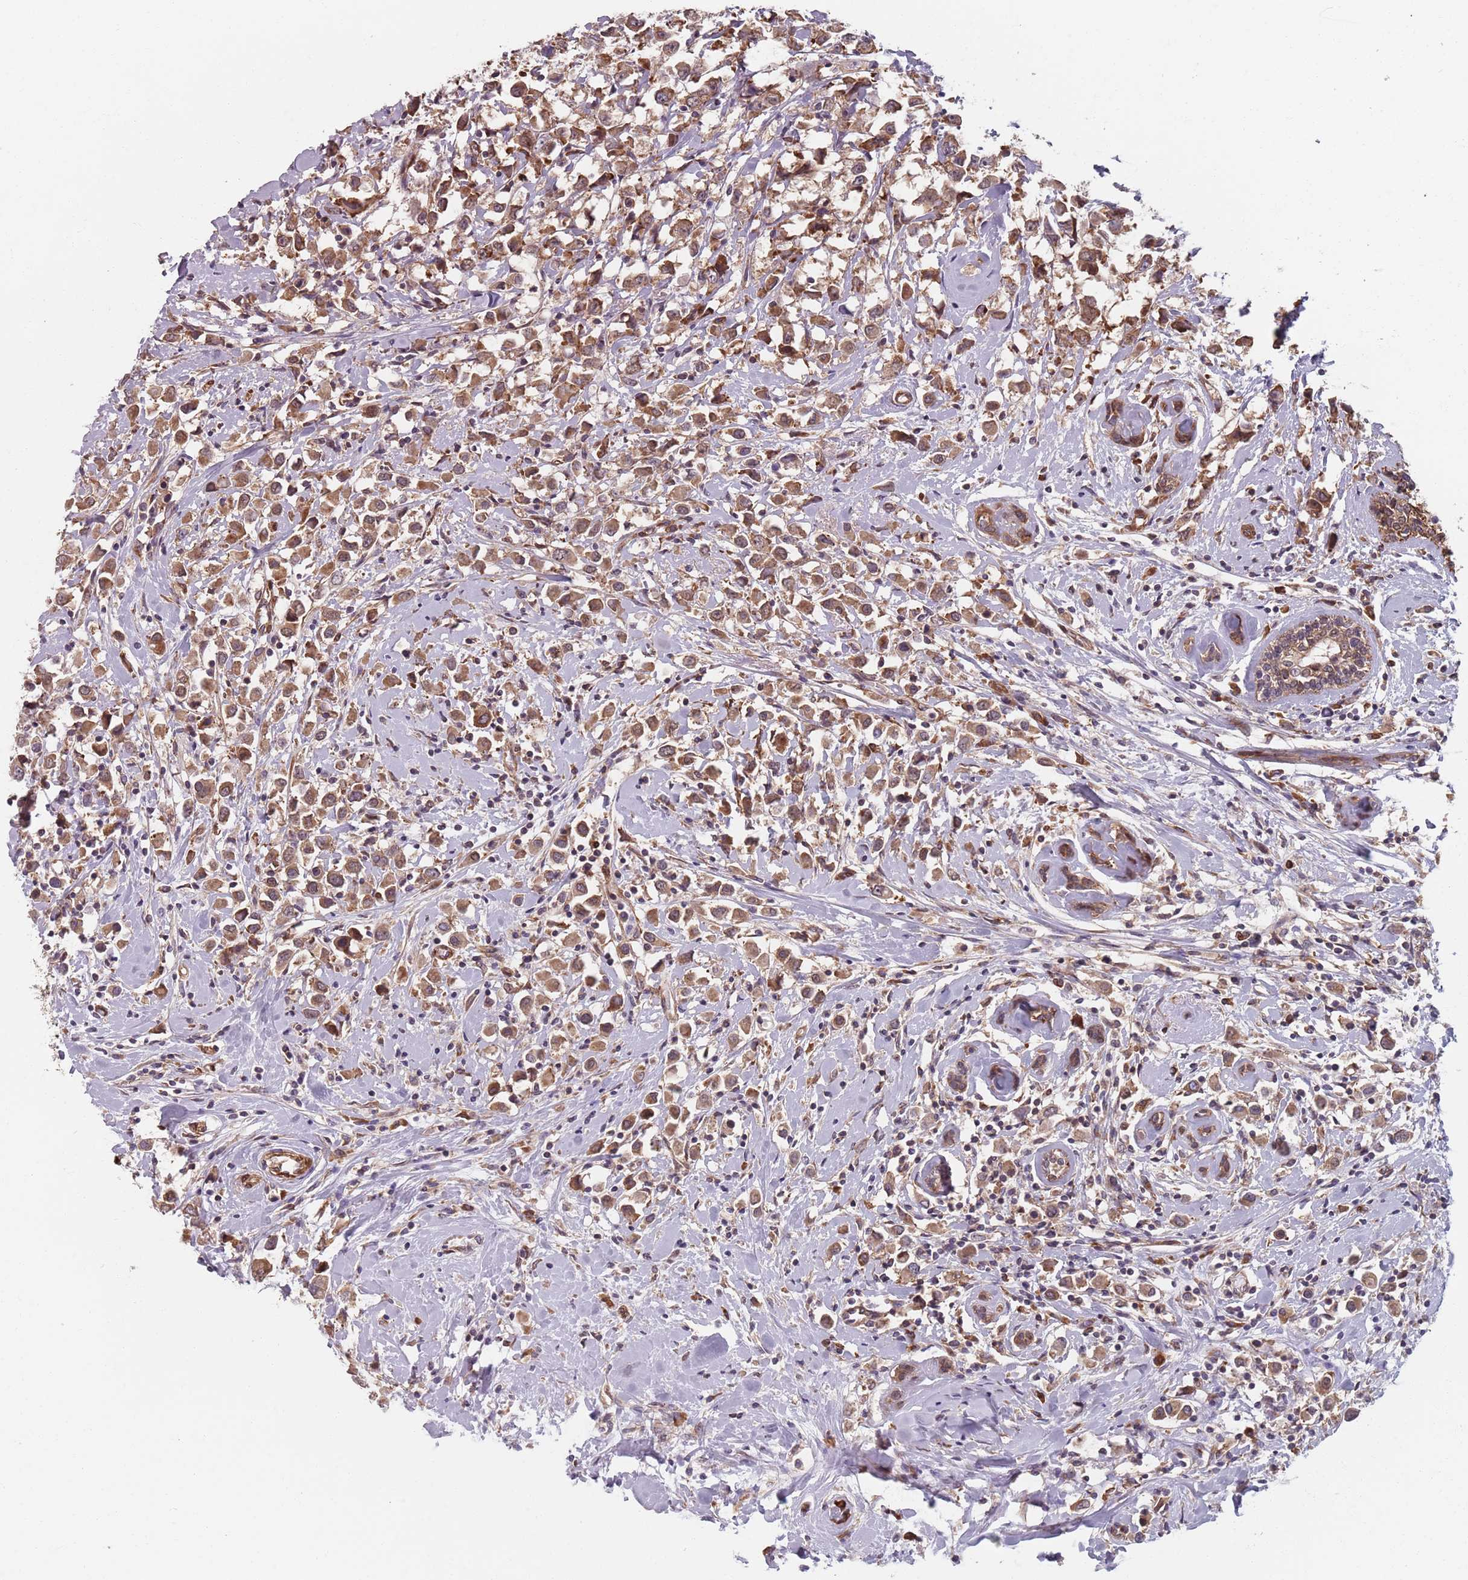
{"staining": {"intensity": "moderate", "quantity": ">75%", "location": "cytoplasmic/membranous"}, "tissue": "breast cancer", "cell_type": "Tumor cells", "image_type": "cancer", "snomed": [{"axis": "morphology", "description": "Duct carcinoma"}, {"axis": "topography", "description": "Breast"}], "caption": "Human breast cancer stained with a brown dye exhibits moderate cytoplasmic/membranous positive expression in about >75% of tumor cells.", "gene": "NOTCH3", "patient": {"sex": "female", "age": 87}}